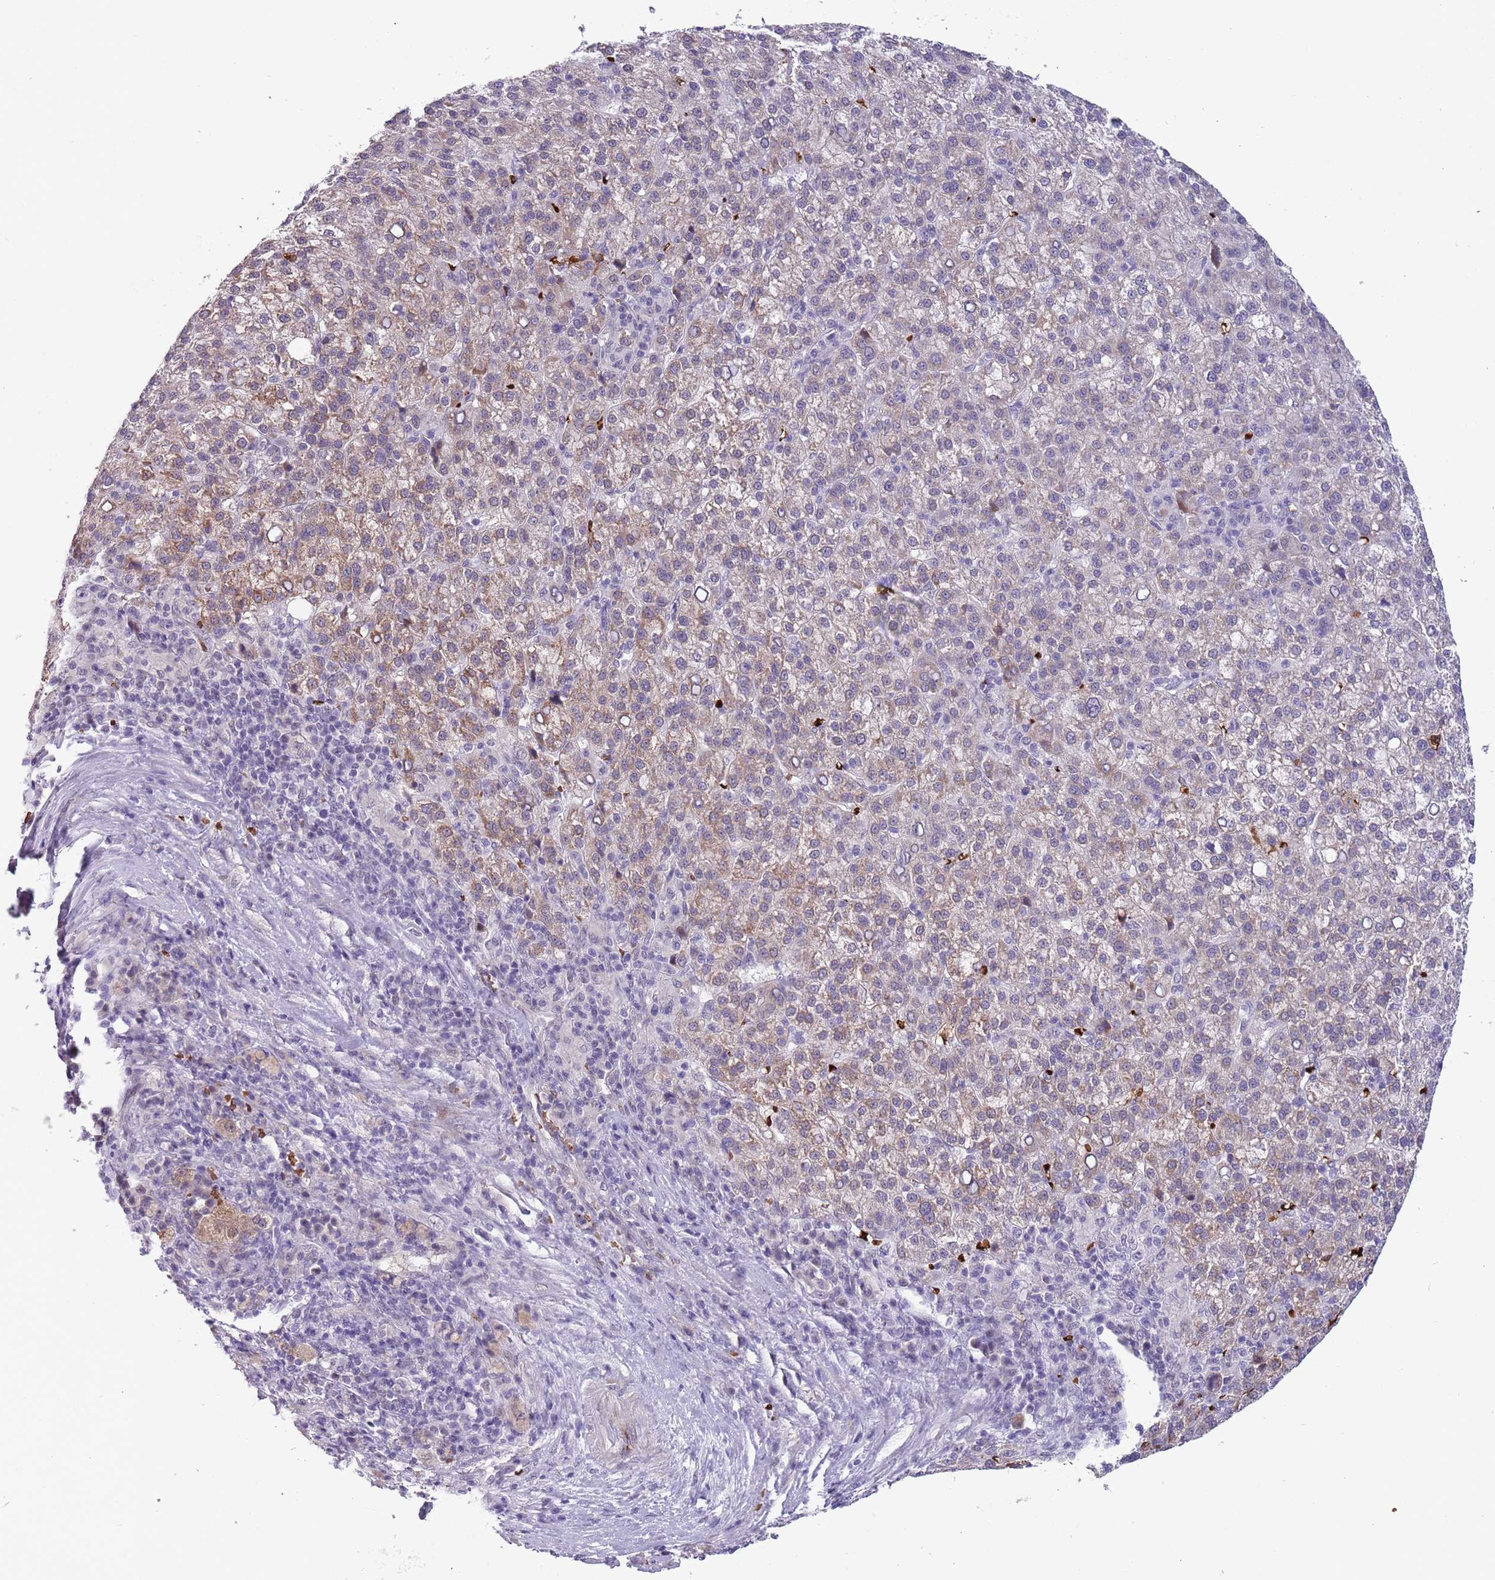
{"staining": {"intensity": "weak", "quantity": "25%-75%", "location": "cytoplasmic/membranous"}, "tissue": "liver cancer", "cell_type": "Tumor cells", "image_type": "cancer", "snomed": [{"axis": "morphology", "description": "Carcinoma, Hepatocellular, NOS"}, {"axis": "topography", "description": "Liver"}], "caption": "Brown immunohistochemical staining in hepatocellular carcinoma (liver) exhibits weak cytoplasmic/membranous staining in approximately 25%-75% of tumor cells. (brown staining indicates protein expression, while blue staining denotes nuclei).", "gene": "LYPD6B", "patient": {"sex": "female", "age": 58}}